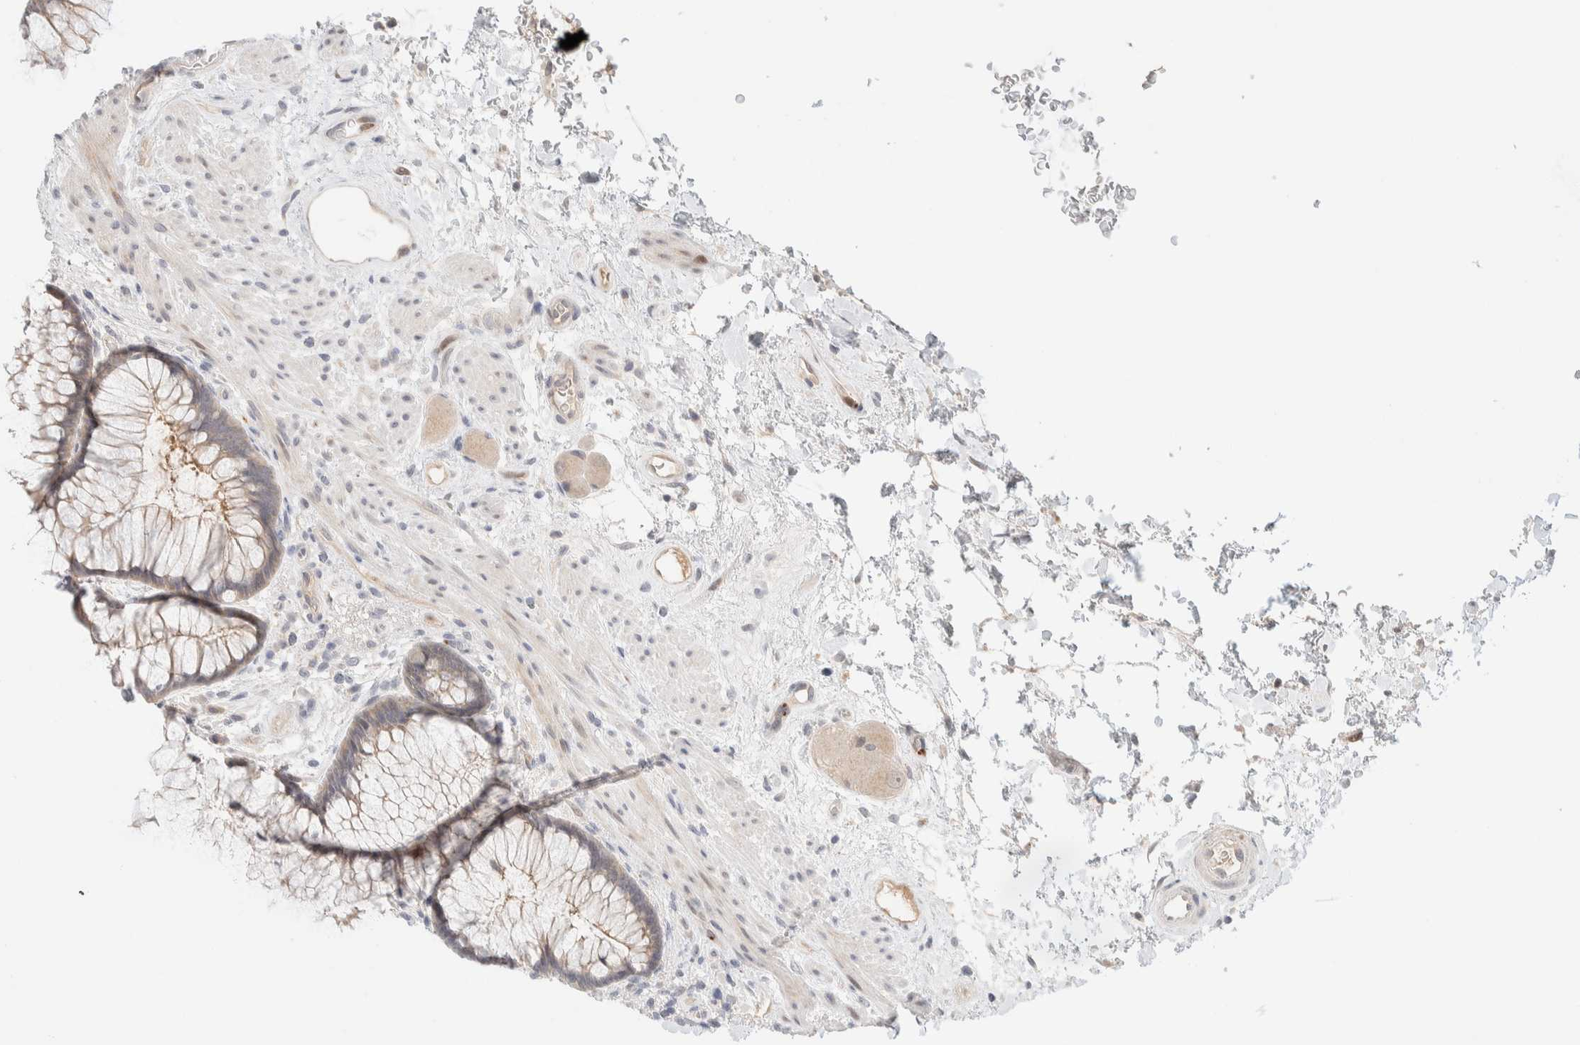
{"staining": {"intensity": "weak", "quantity": ">75%", "location": "cytoplasmic/membranous"}, "tissue": "rectum", "cell_type": "Glandular cells", "image_type": "normal", "snomed": [{"axis": "morphology", "description": "Normal tissue, NOS"}, {"axis": "topography", "description": "Rectum"}], "caption": "An immunohistochemistry (IHC) histopathology image of normal tissue is shown. Protein staining in brown labels weak cytoplasmic/membranous positivity in rectum within glandular cells.", "gene": "CHKA", "patient": {"sex": "male", "age": 51}}